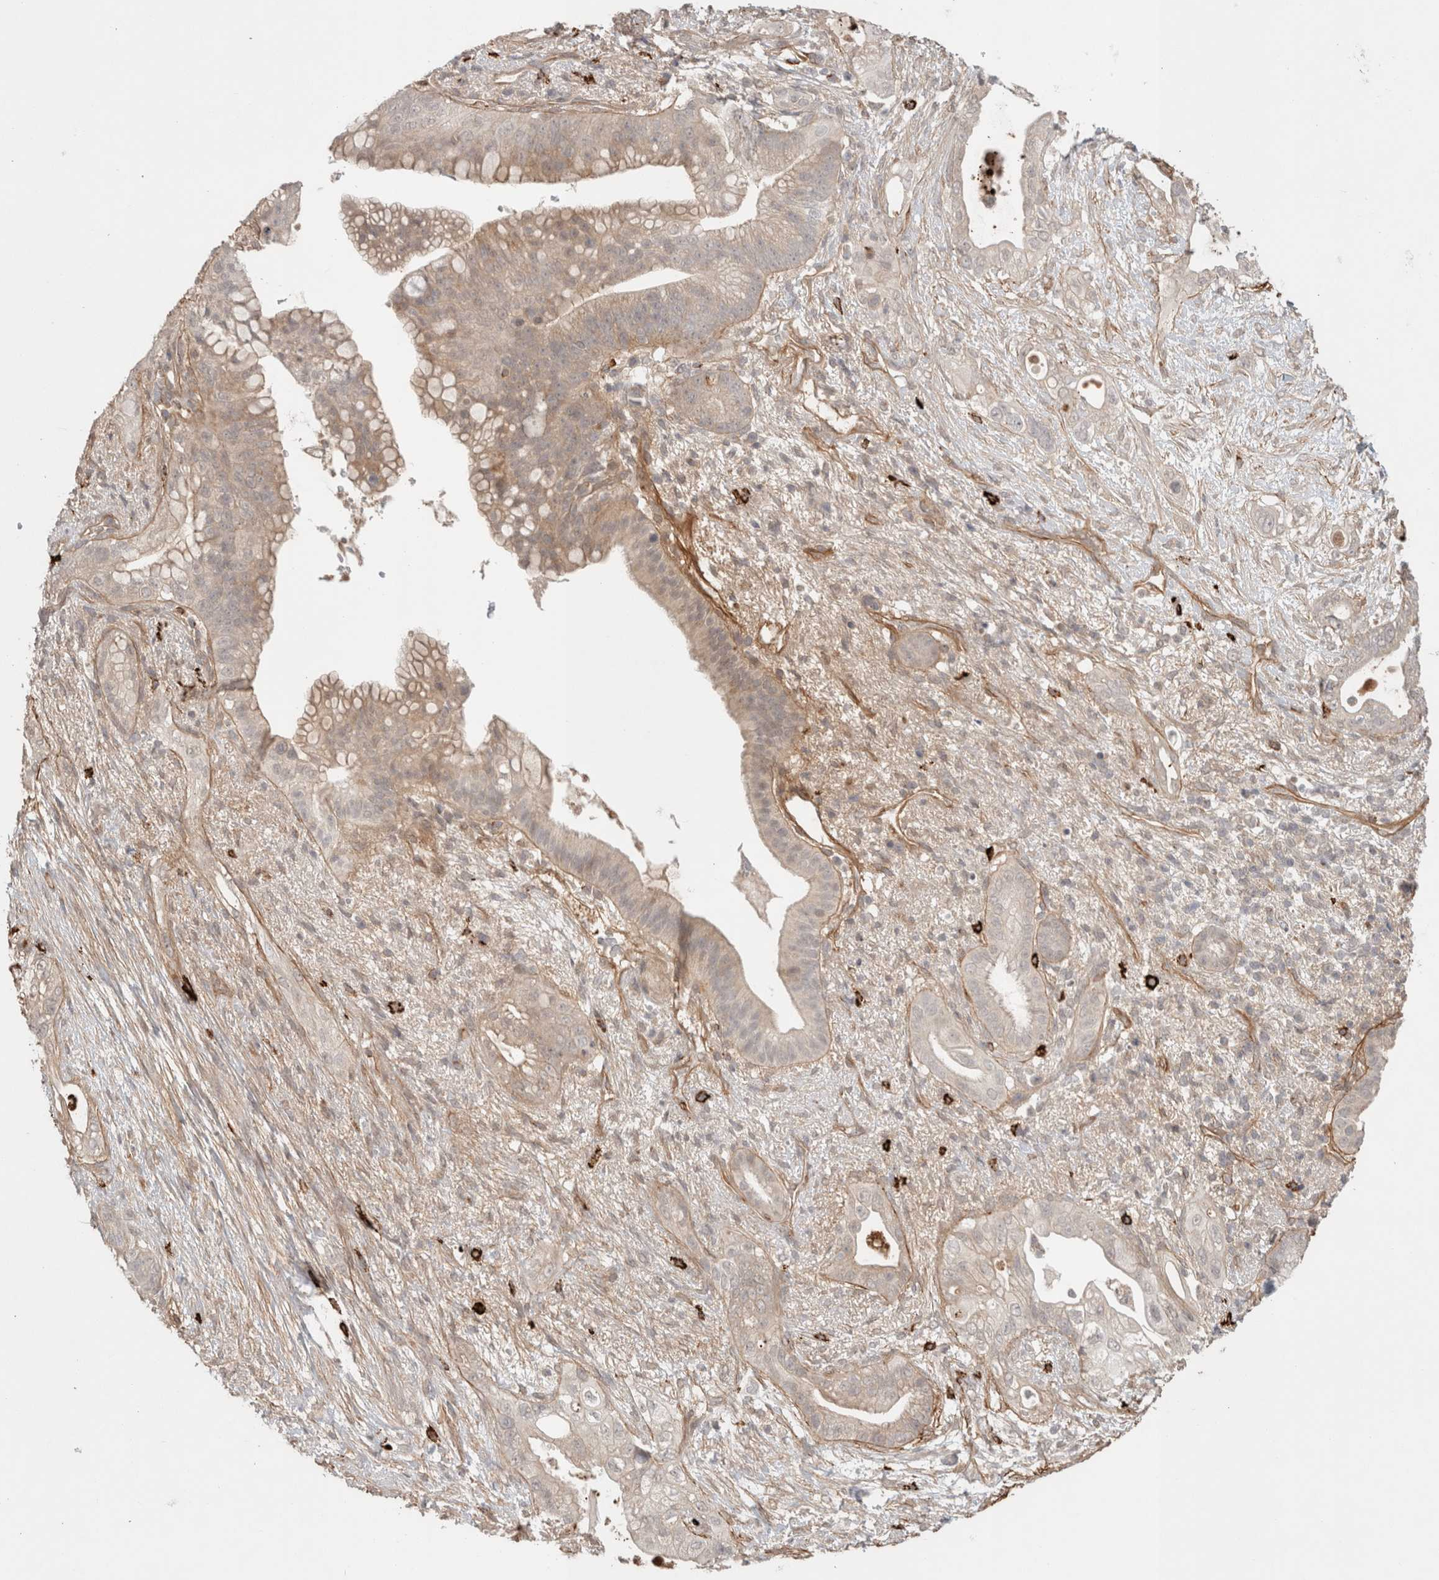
{"staining": {"intensity": "weak", "quantity": ">75%", "location": "cytoplasmic/membranous"}, "tissue": "pancreatic cancer", "cell_type": "Tumor cells", "image_type": "cancer", "snomed": [{"axis": "morphology", "description": "Adenocarcinoma, NOS"}, {"axis": "topography", "description": "Pancreas"}], "caption": "A brown stain labels weak cytoplasmic/membranous staining of a protein in human pancreatic cancer (adenocarcinoma) tumor cells.", "gene": "HSPG2", "patient": {"sex": "male", "age": 53}}